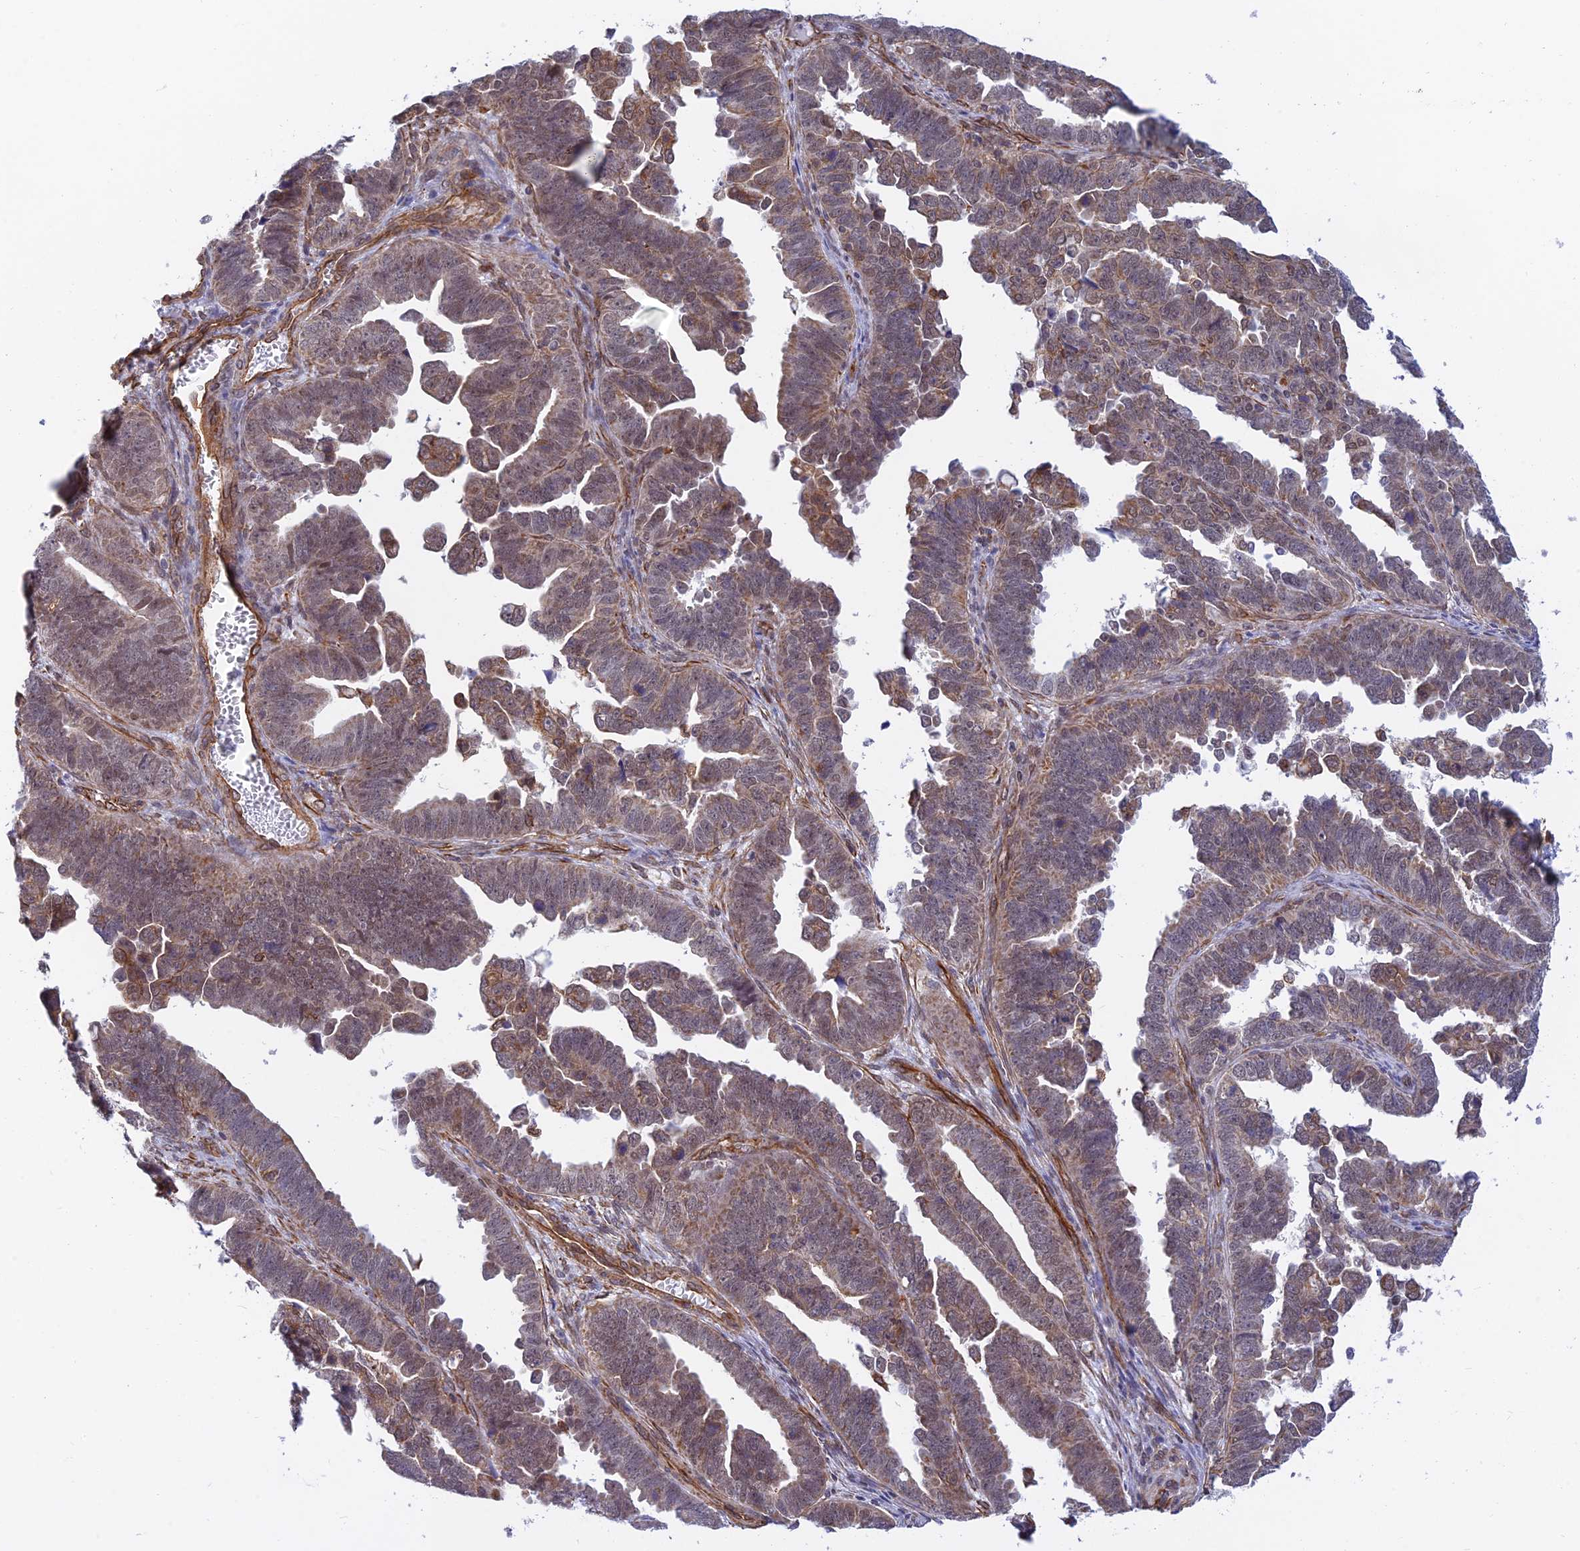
{"staining": {"intensity": "moderate", "quantity": "<25%", "location": "cytoplasmic/membranous"}, "tissue": "endometrial cancer", "cell_type": "Tumor cells", "image_type": "cancer", "snomed": [{"axis": "morphology", "description": "Adenocarcinoma, NOS"}, {"axis": "topography", "description": "Endometrium"}], "caption": "About <25% of tumor cells in endometrial cancer (adenocarcinoma) exhibit moderate cytoplasmic/membranous protein positivity as visualized by brown immunohistochemical staining.", "gene": "PAGR1", "patient": {"sex": "female", "age": 75}}